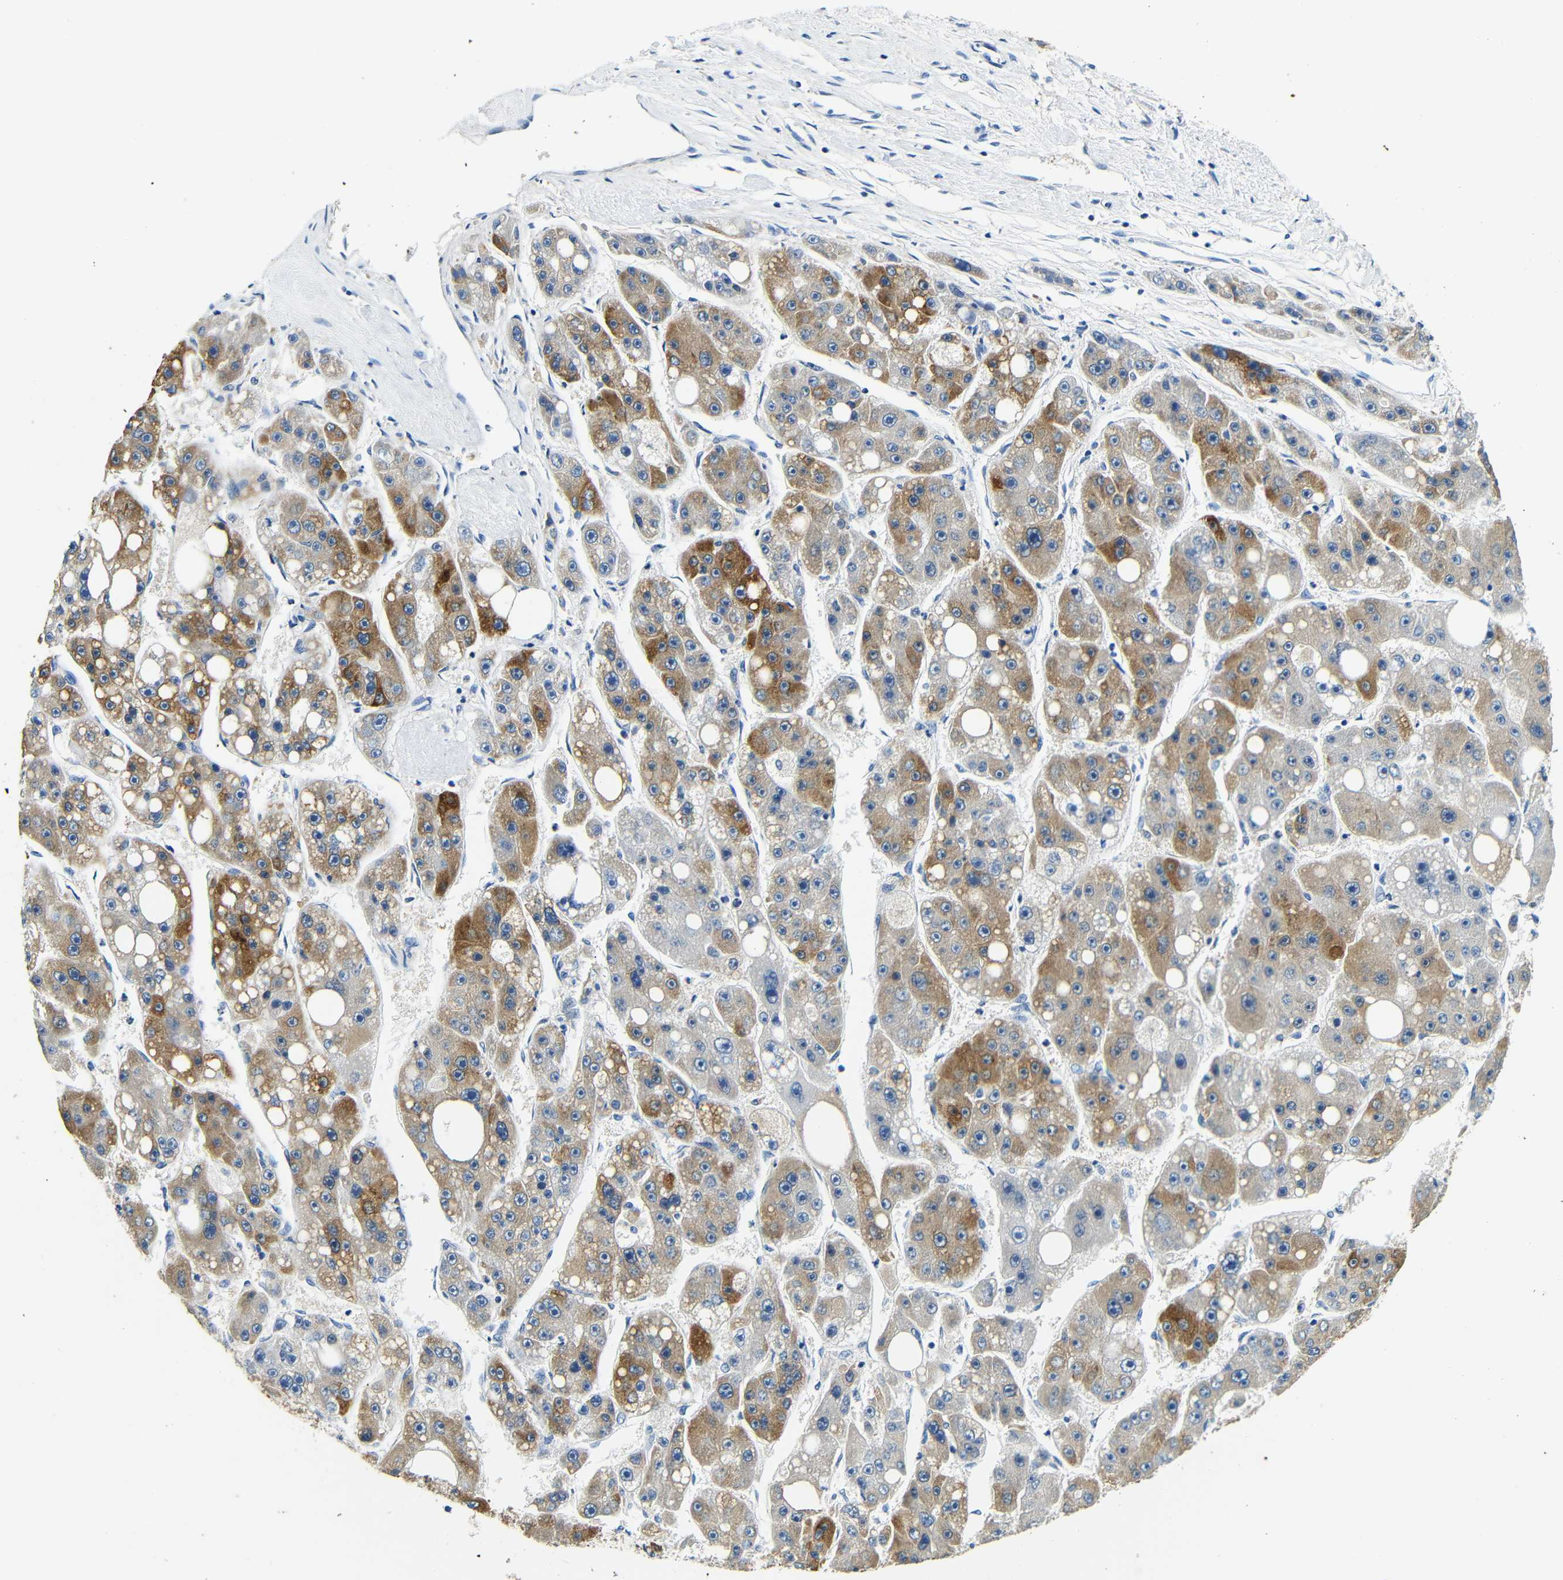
{"staining": {"intensity": "moderate", "quantity": "25%-75%", "location": "cytoplasmic/membranous"}, "tissue": "liver cancer", "cell_type": "Tumor cells", "image_type": "cancer", "snomed": [{"axis": "morphology", "description": "Carcinoma, Hepatocellular, NOS"}, {"axis": "topography", "description": "Liver"}], "caption": "Tumor cells exhibit moderate cytoplasmic/membranous positivity in approximately 25%-75% of cells in liver cancer.", "gene": "FMO5", "patient": {"sex": "female", "age": 61}}